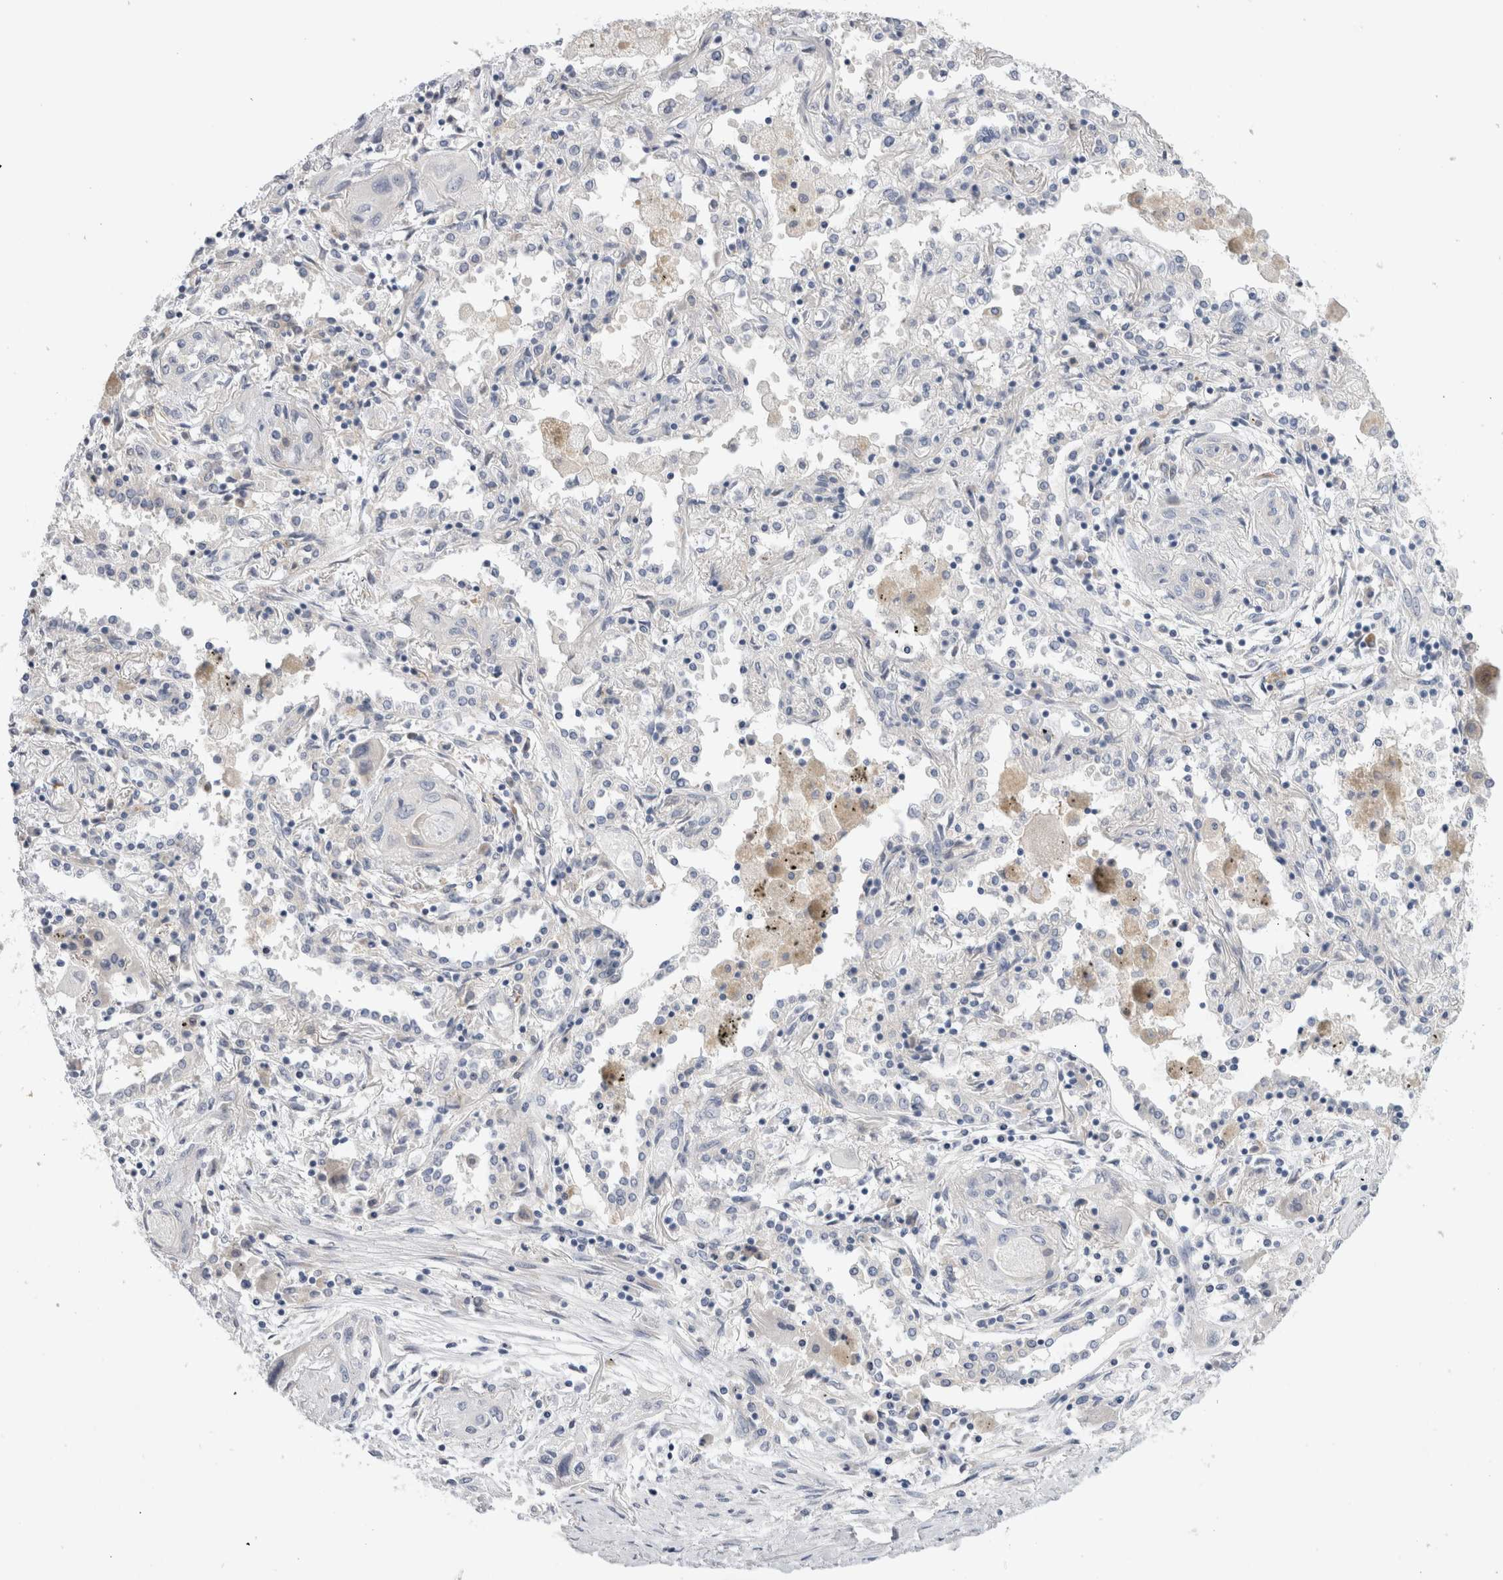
{"staining": {"intensity": "negative", "quantity": "none", "location": "none"}, "tissue": "lung cancer", "cell_type": "Tumor cells", "image_type": "cancer", "snomed": [{"axis": "morphology", "description": "Squamous cell carcinoma, NOS"}, {"axis": "topography", "description": "Lung"}], "caption": "Micrograph shows no protein positivity in tumor cells of lung cancer (squamous cell carcinoma) tissue.", "gene": "RBM12B", "patient": {"sex": "female", "age": 47}}